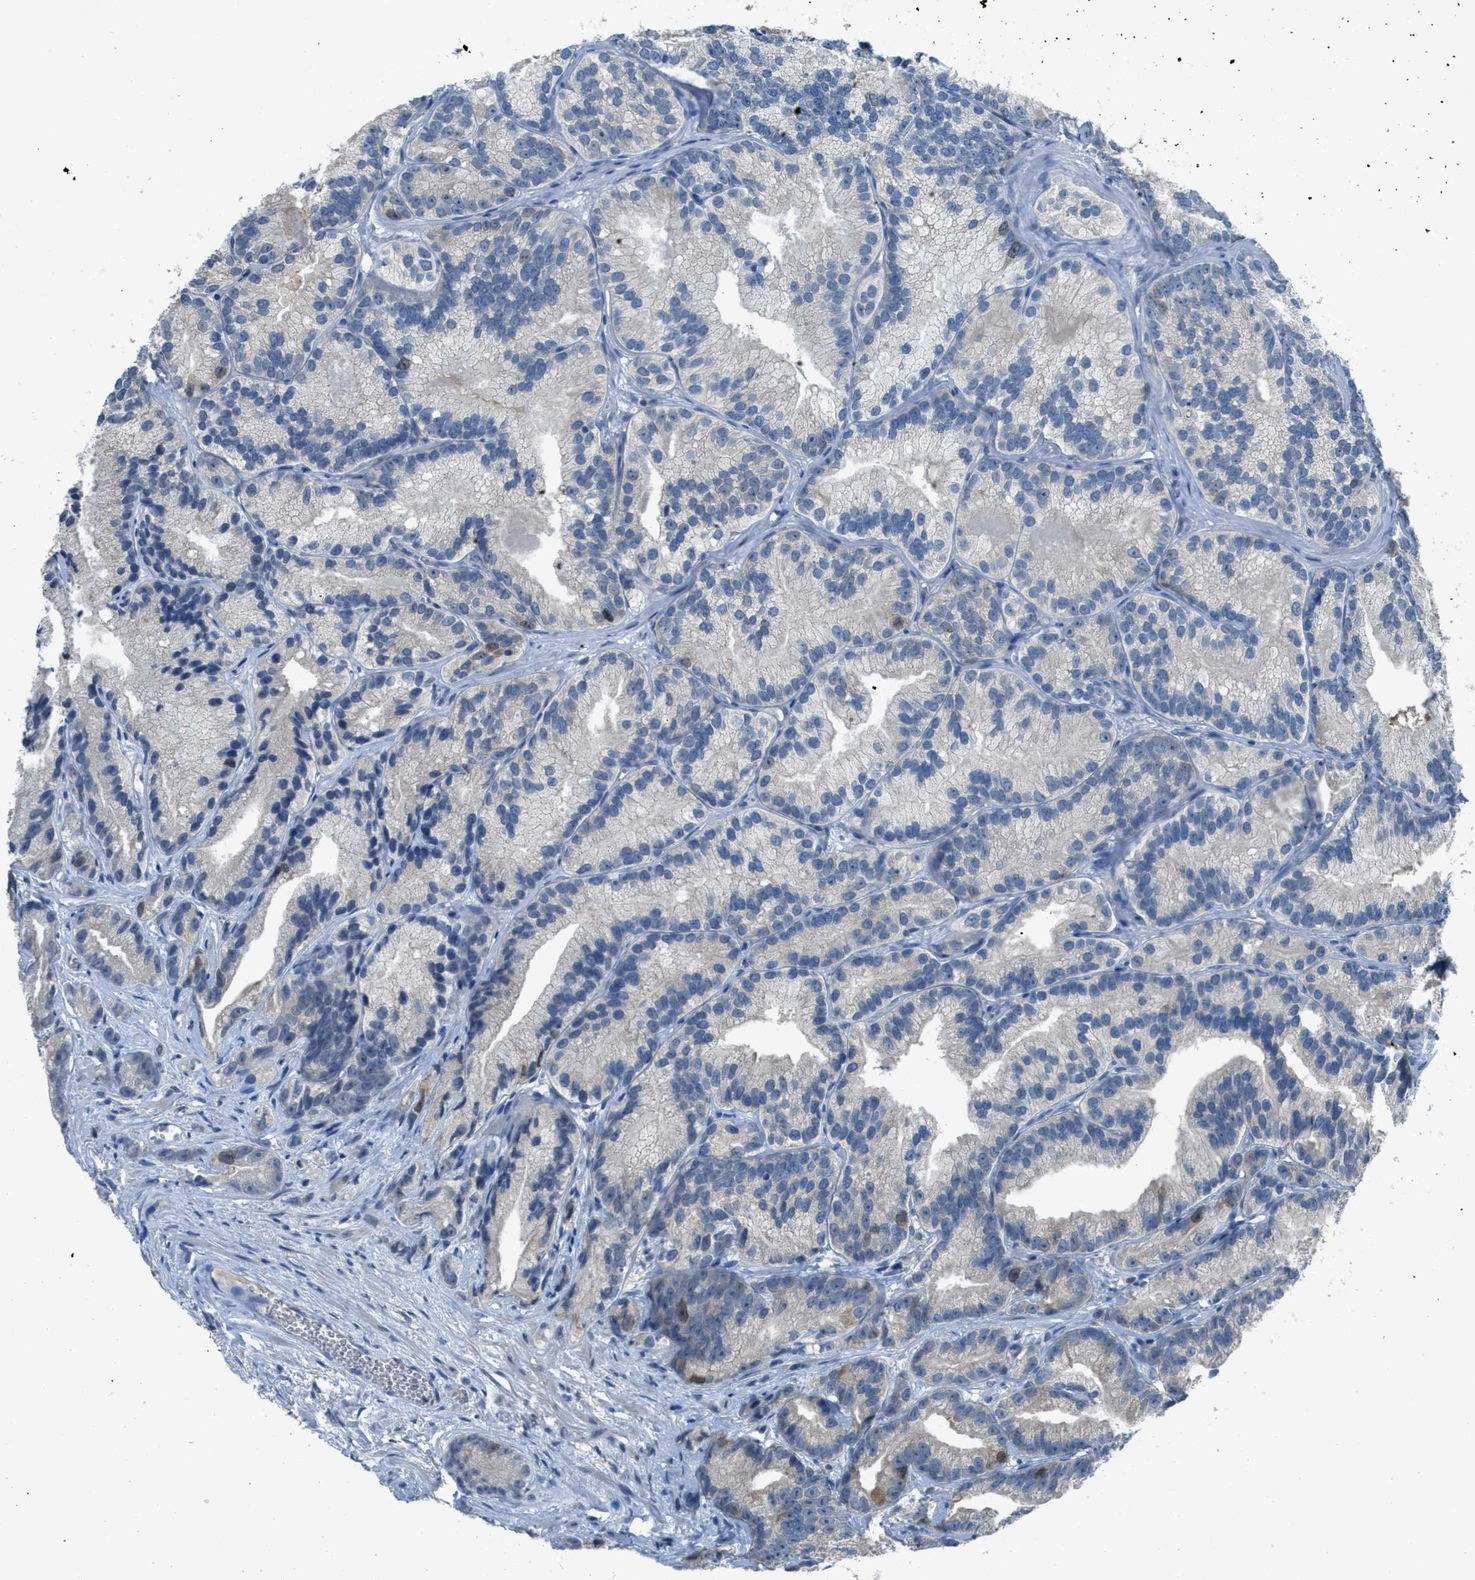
{"staining": {"intensity": "moderate", "quantity": "<25%", "location": "cytoplasmic/membranous,nuclear"}, "tissue": "prostate cancer", "cell_type": "Tumor cells", "image_type": "cancer", "snomed": [{"axis": "morphology", "description": "Adenocarcinoma, Low grade"}, {"axis": "topography", "description": "Prostate"}], "caption": "High-magnification brightfield microscopy of low-grade adenocarcinoma (prostate) stained with DAB (brown) and counterstained with hematoxylin (blue). tumor cells exhibit moderate cytoplasmic/membranous and nuclear positivity is present in approximately<25% of cells.", "gene": "MIS18A", "patient": {"sex": "male", "age": 89}}